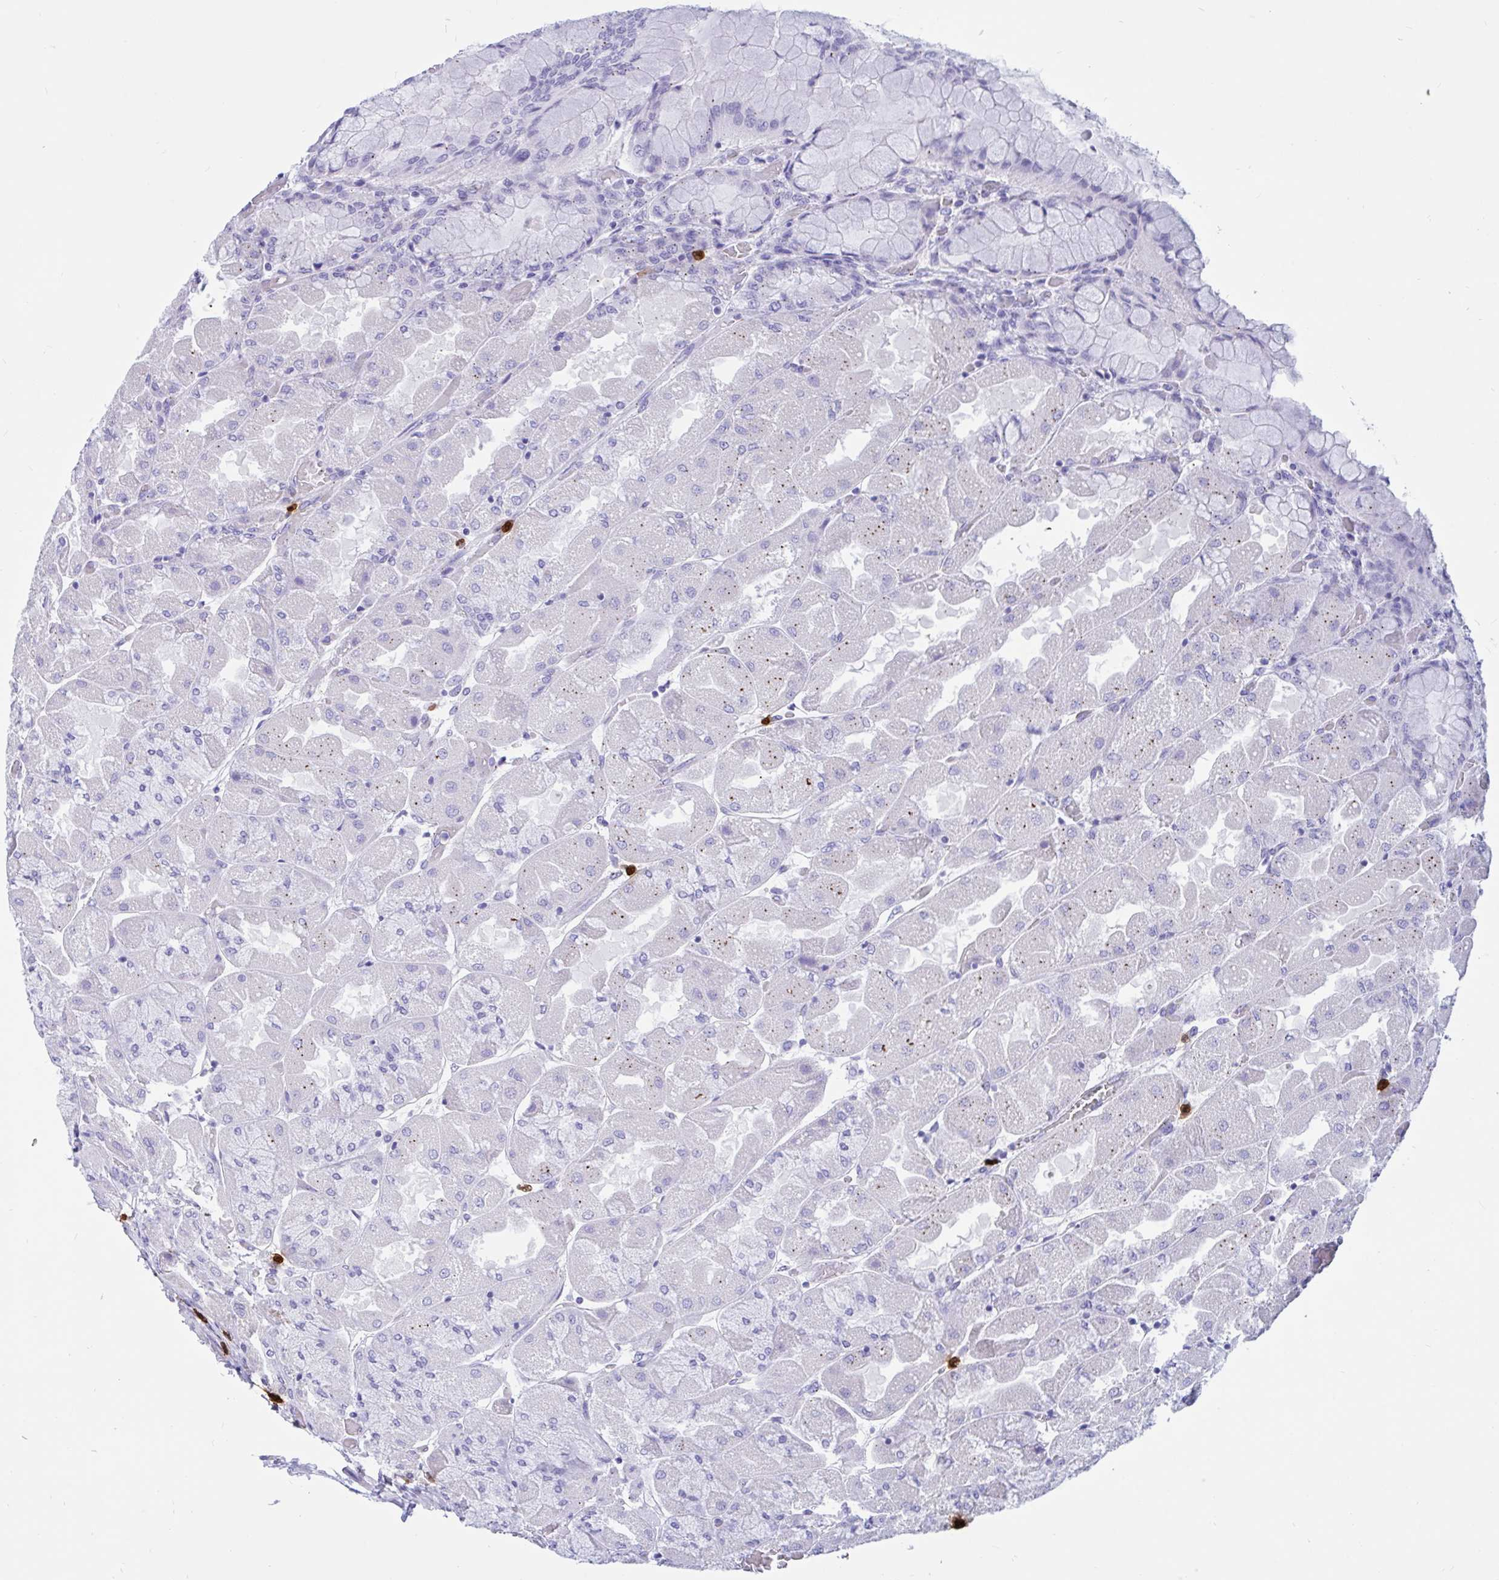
{"staining": {"intensity": "moderate", "quantity": "<25%", "location": "cytoplasmic/membranous"}, "tissue": "stomach", "cell_type": "Glandular cells", "image_type": "normal", "snomed": [{"axis": "morphology", "description": "Normal tissue, NOS"}, {"axis": "topography", "description": "Stomach"}], "caption": "Immunohistochemical staining of normal stomach displays low levels of moderate cytoplasmic/membranous expression in about <25% of glandular cells. Using DAB (3,3'-diaminobenzidine) (brown) and hematoxylin (blue) stains, captured at high magnification using brightfield microscopy.", "gene": "RNASE3", "patient": {"sex": "female", "age": 61}}